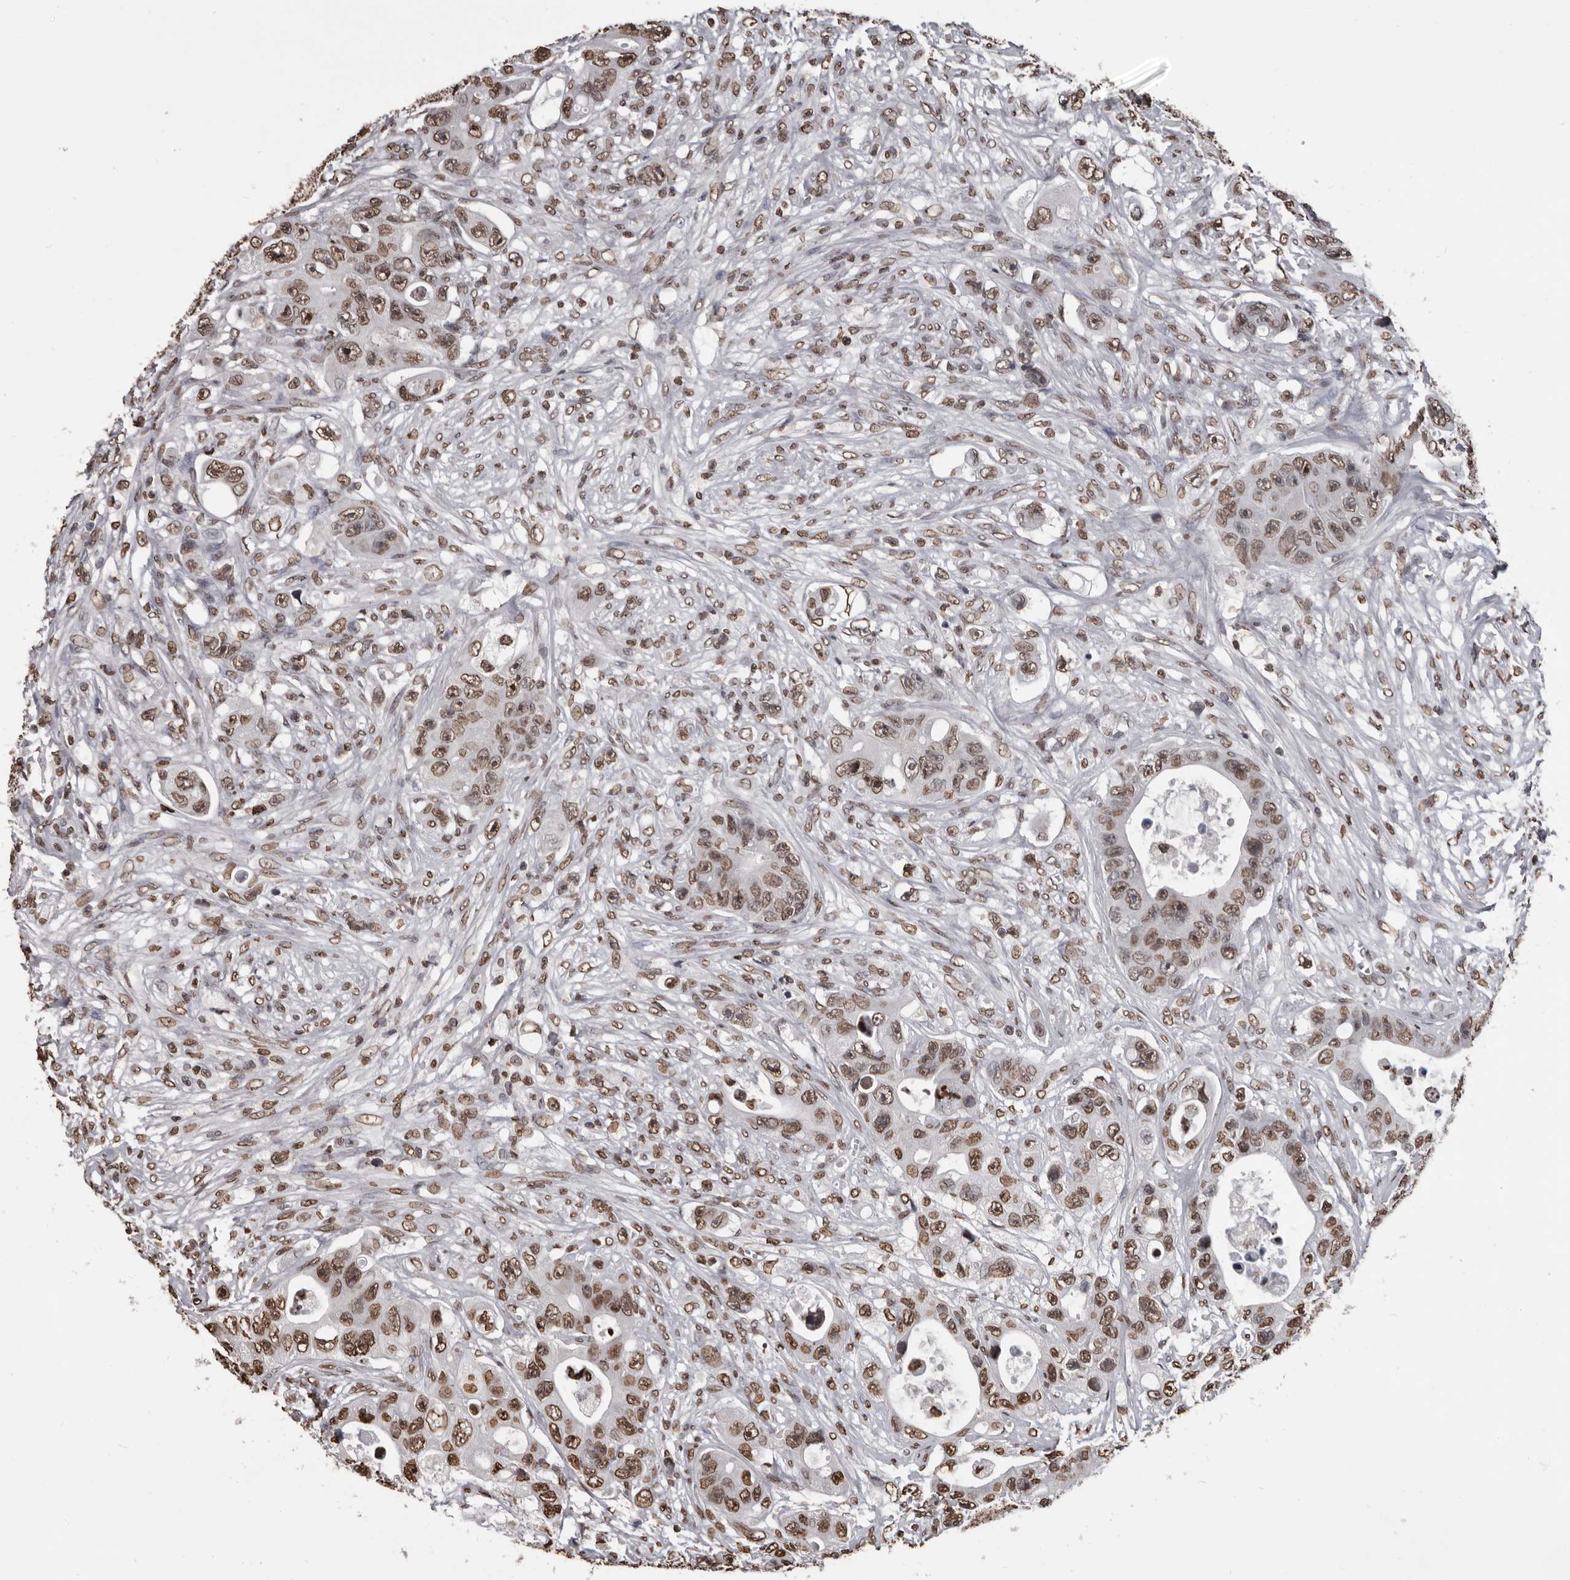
{"staining": {"intensity": "moderate", "quantity": ">75%", "location": "nuclear"}, "tissue": "colorectal cancer", "cell_type": "Tumor cells", "image_type": "cancer", "snomed": [{"axis": "morphology", "description": "Adenocarcinoma, NOS"}, {"axis": "topography", "description": "Colon"}], "caption": "IHC of human colorectal cancer demonstrates medium levels of moderate nuclear positivity in about >75% of tumor cells. The staining was performed using DAB (3,3'-diaminobenzidine), with brown indicating positive protein expression. Nuclei are stained blue with hematoxylin.", "gene": "AHR", "patient": {"sex": "female", "age": 46}}